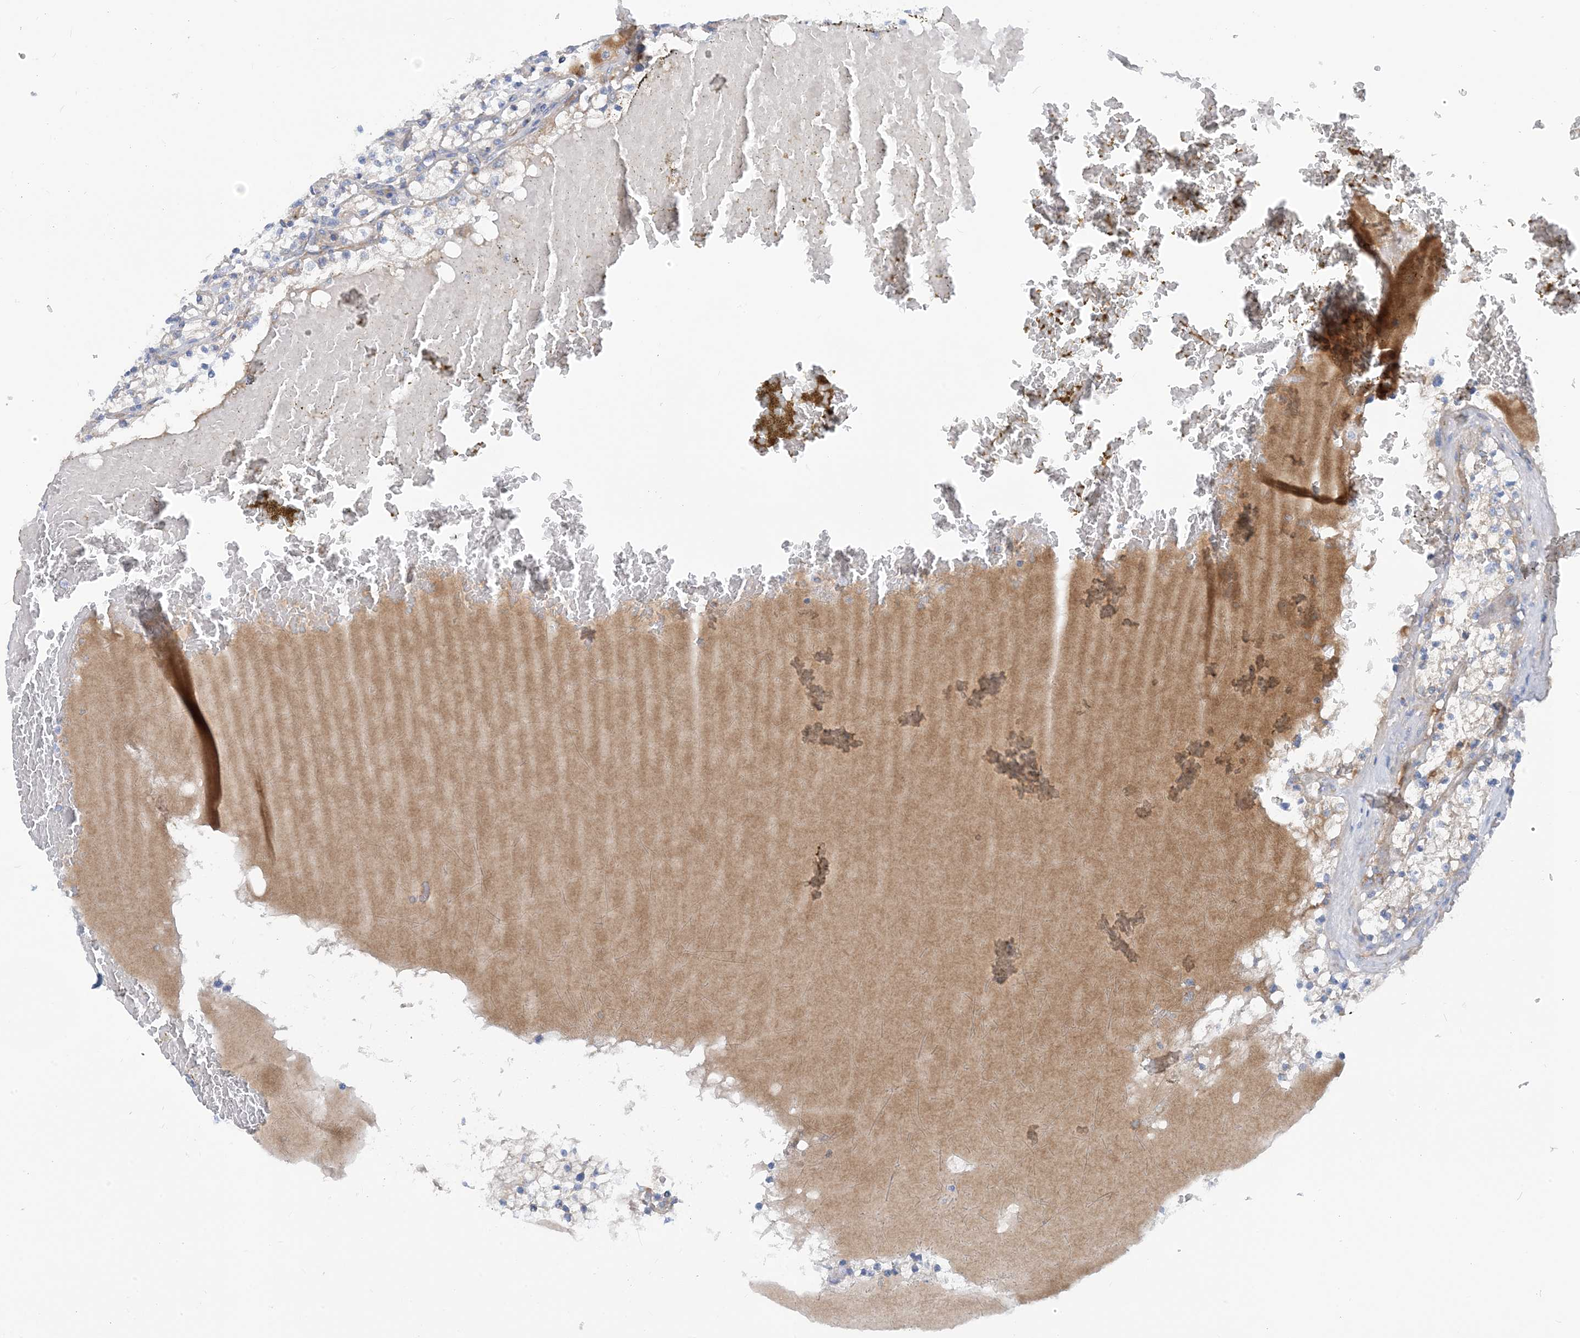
{"staining": {"intensity": "weak", "quantity": "25%-75%", "location": "cytoplasmic/membranous"}, "tissue": "renal cancer", "cell_type": "Tumor cells", "image_type": "cancer", "snomed": [{"axis": "morphology", "description": "Normal tissue, NOS"}, {"axis": "morphology", "description": "Adenocarcinoma, NOS"}, {"axis": "topography", "description": "Kidney"}], "caption": "This is a photomicrograph of immunohistochemistry staining of renal adenocarcinoma, which shows weak staining in the cytoplasmic/membranous of tumor cells.", "gene": "PHOSPHO2", "patient": {"sex": "male", "age": 68}}